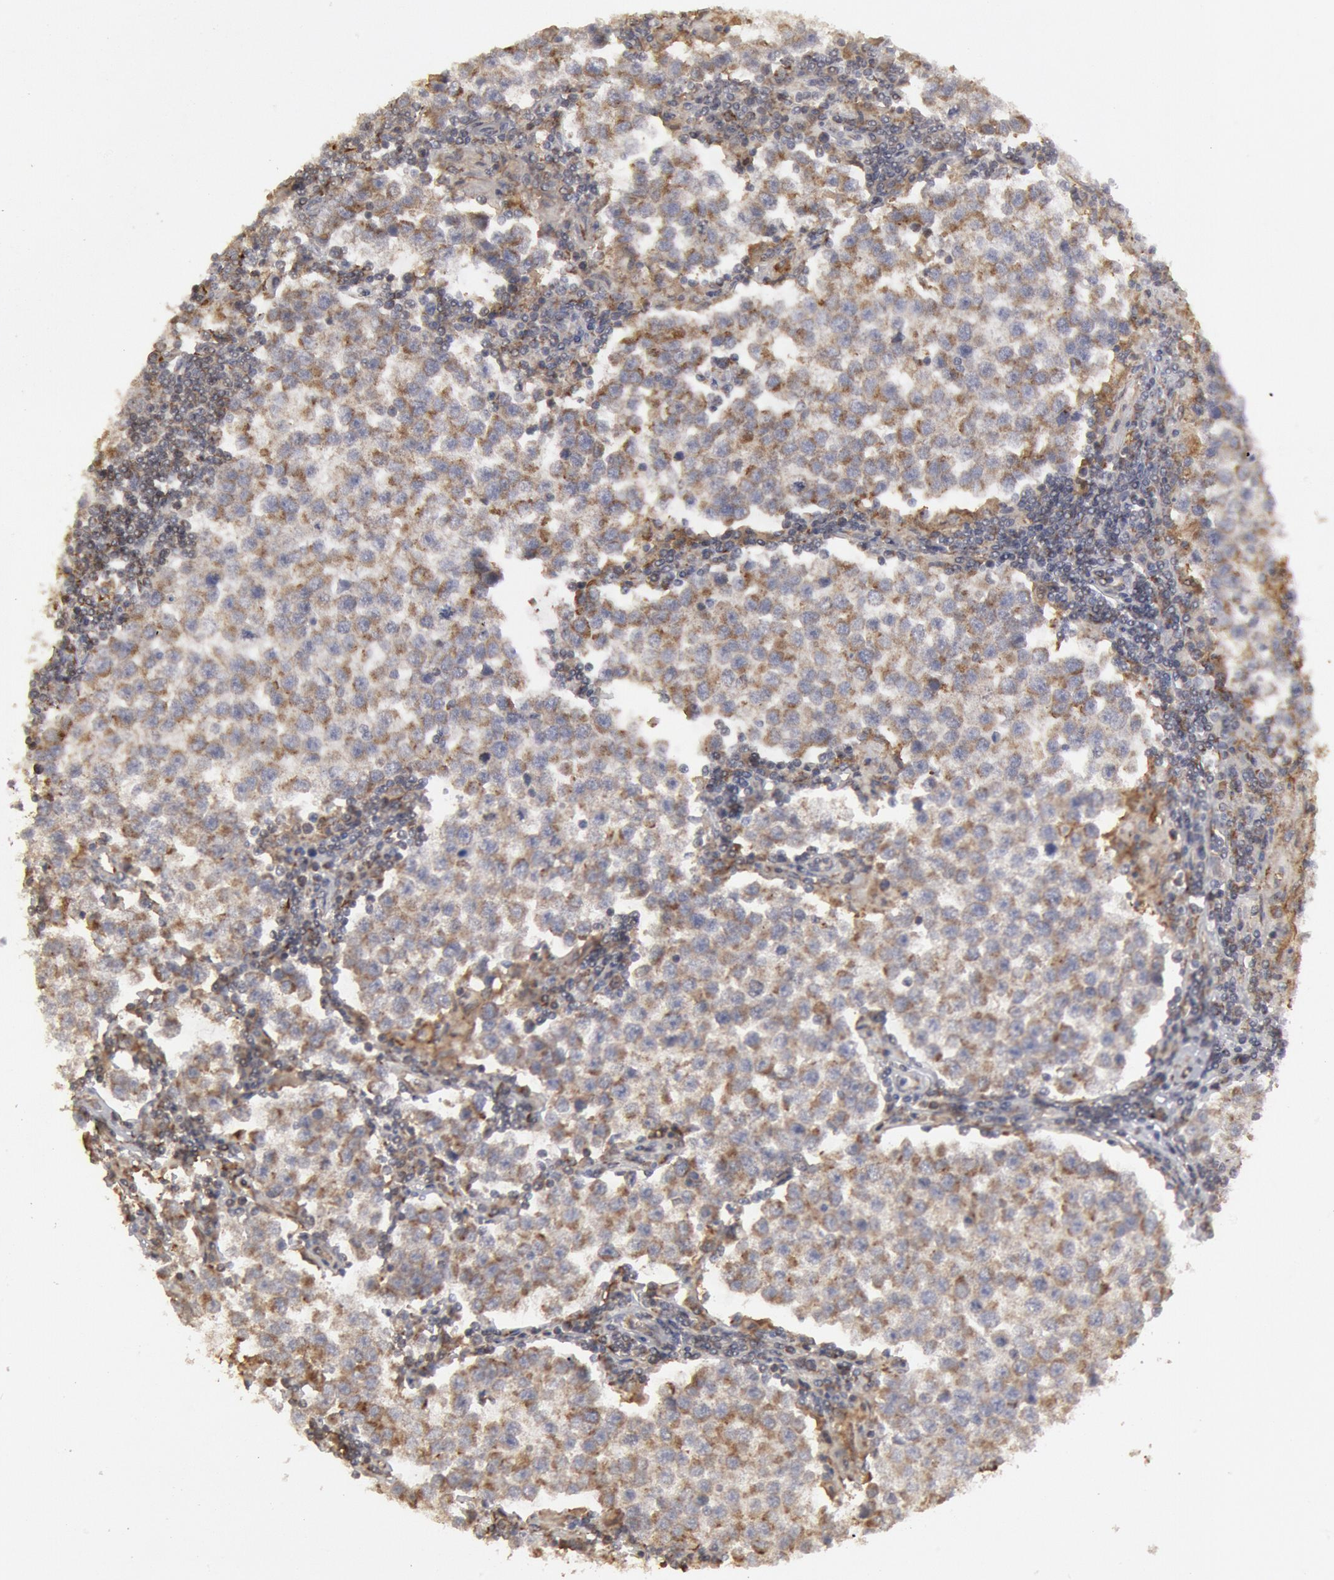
{"staining": {"intensity": "weak", "quantity": ">75%", "location": "cytoplasmic/membranous"}, "tissue": "testis cancer", "cell_type": "Tumor cells", "image_type": "cancer", "snomed": [{"axis": "morphology", "description": "Seminoma, NOS"}, {"axis": "topography", "description": "Testis"}], "caption": "Tumor cells demonstrate weak cytoplasmic/membranous positivity in about >75% of cells in testis cancer. The protein of interest is stained brown, and the nuclei are stained in blue (DAB IHC with brightfield microscopy, high magnification).", "gene": "OSBPL8", "patient": {"sex": "male", "age": 36}}